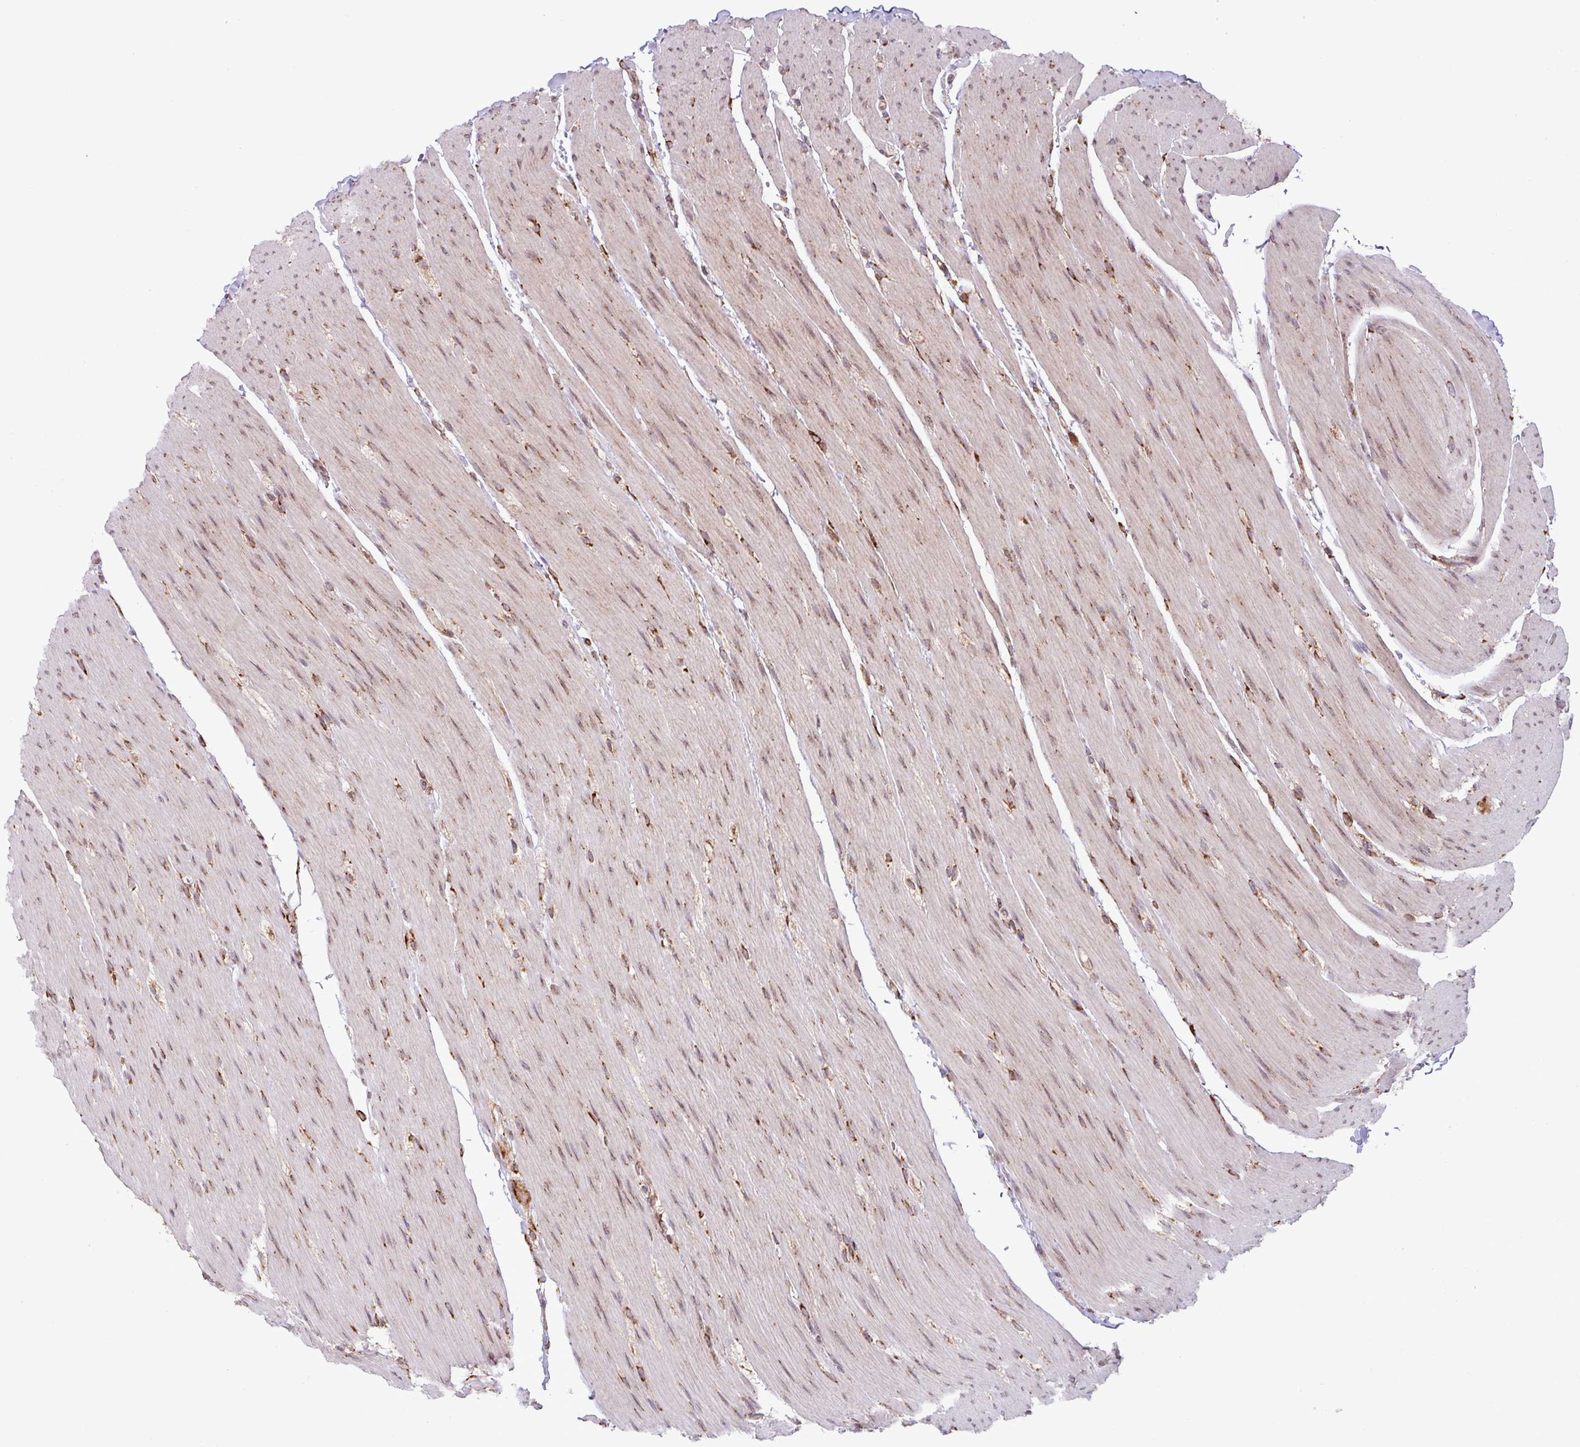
{"staining": {"intensity": "moderate", "quantity": ">75%", "location": "cytoplasmic/membranous"}, "tissue": "colon", "cell_type": "Endothelial cells", "image_type": "normal", "snomed": [{"axis": "morphology", "description": "Normal tissue, NOS"}, {"axis": "topography", "description": "Colon"}], "caption": "A micrograph of human colon stained for a protein demonstrates moderate cytoplasmic/membranous brown staining in endothelial cells.", "gene": "SLC39A7", "patient": {"sex": "male", "age": 46}}